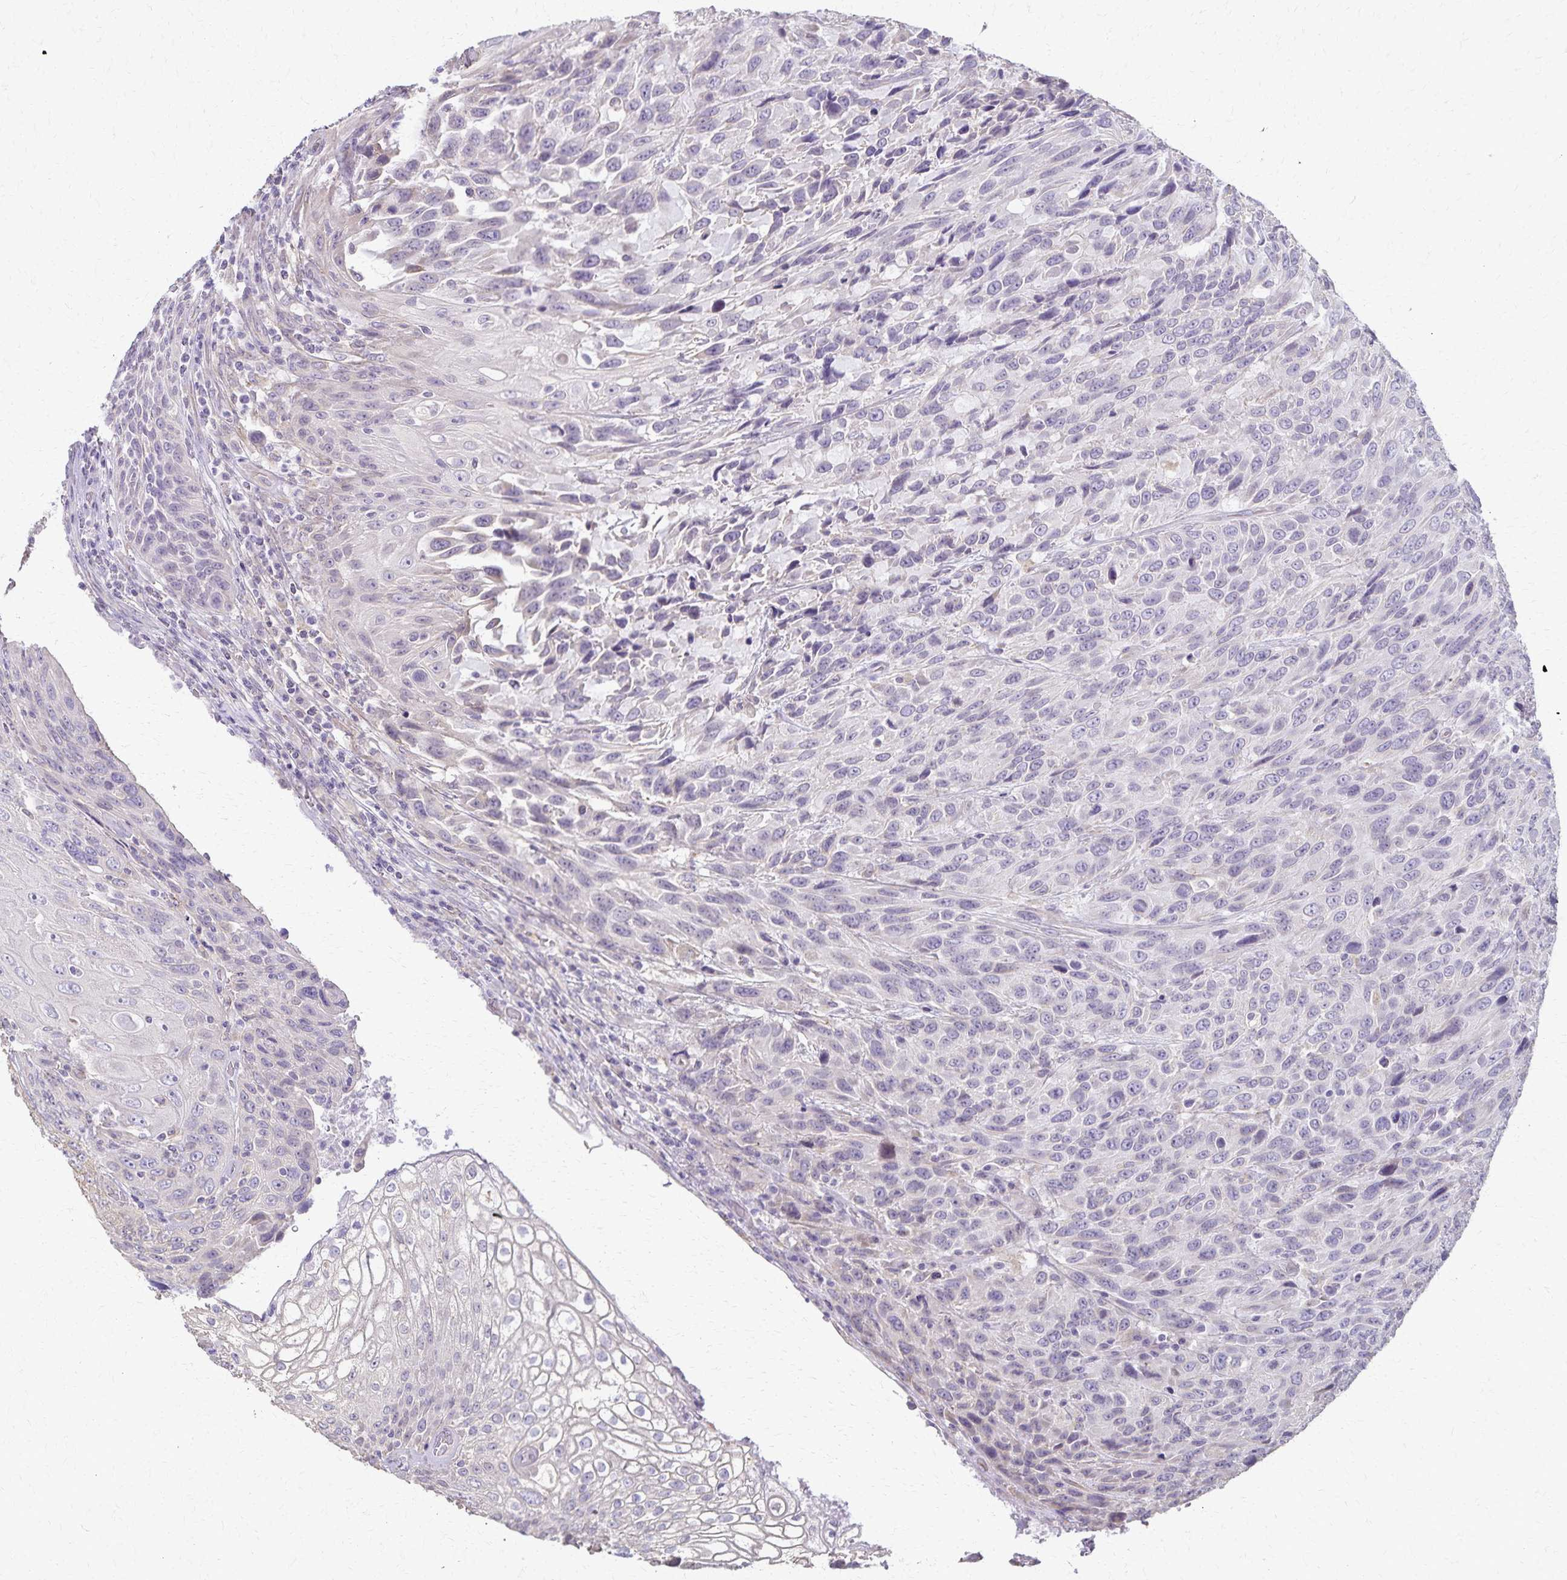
{"staining": {"intensity": "negative", "quantity": "none", "location": "none"}, "tissue": "urothelial cancer", "cell_type": "Tumor cells", "image_type": "cancer", "snomed": [{"axis": "morphology", "description": "Urothelial carcinoma, High grade"}, {"axis": "topography", "description": "Urinary bladder"}], "caption": "Immunohistochemistry image of neoplastic tissue: human high-grade urothelial carcinoma stained with DAB (3,3'-diaminobenzidine) reveals no significant protein positivity in tumor cells. (DAB (3,3'-diaminobenzidine) immunohistochemistry (IHC) visualized using brightfield microscopy, high magnification).", "gene": "KISS1", "patient": {"sex": "female", "age": 70}}